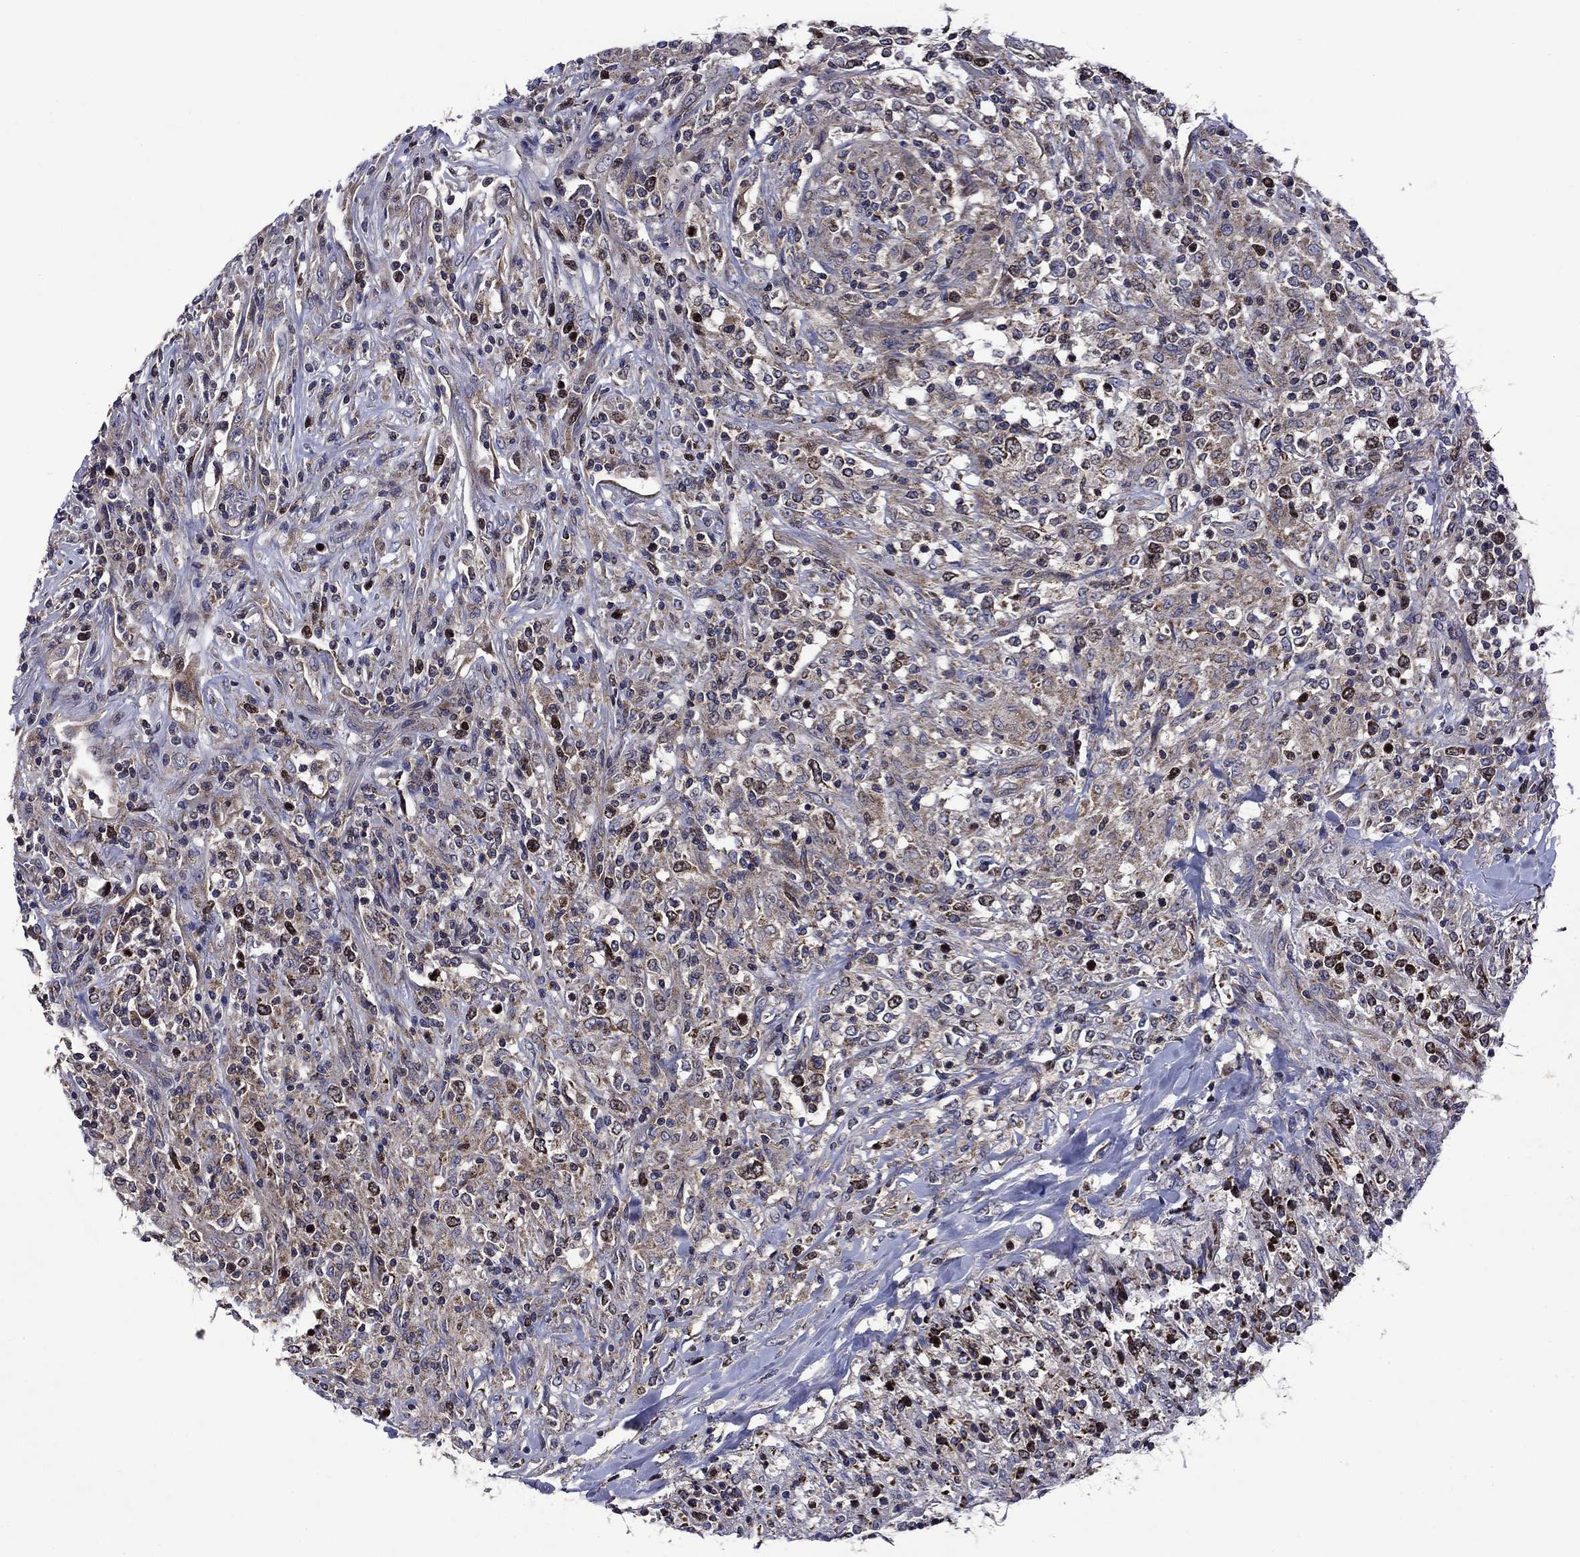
{"staining": {"intensity": "negative", "quantity": "none", "location": "none"}, "tissue": "lymphoma", "cell_type": "Tumor cells", "image_type": "cancer", "snomed": [{"axis": "morphology", "description": "Malignant lymphoma, non-Hodgkin's type, High grade"}, {"axis": "topography", "description": "Lung"}], "caption": "DAB (3,3'-diaminobenzidine) immunohistochemical staining of lymphoma displays no significant positivity in tumor cells.", "gene": "KIF22", "patient": {"sex": "male", "age": 79}}